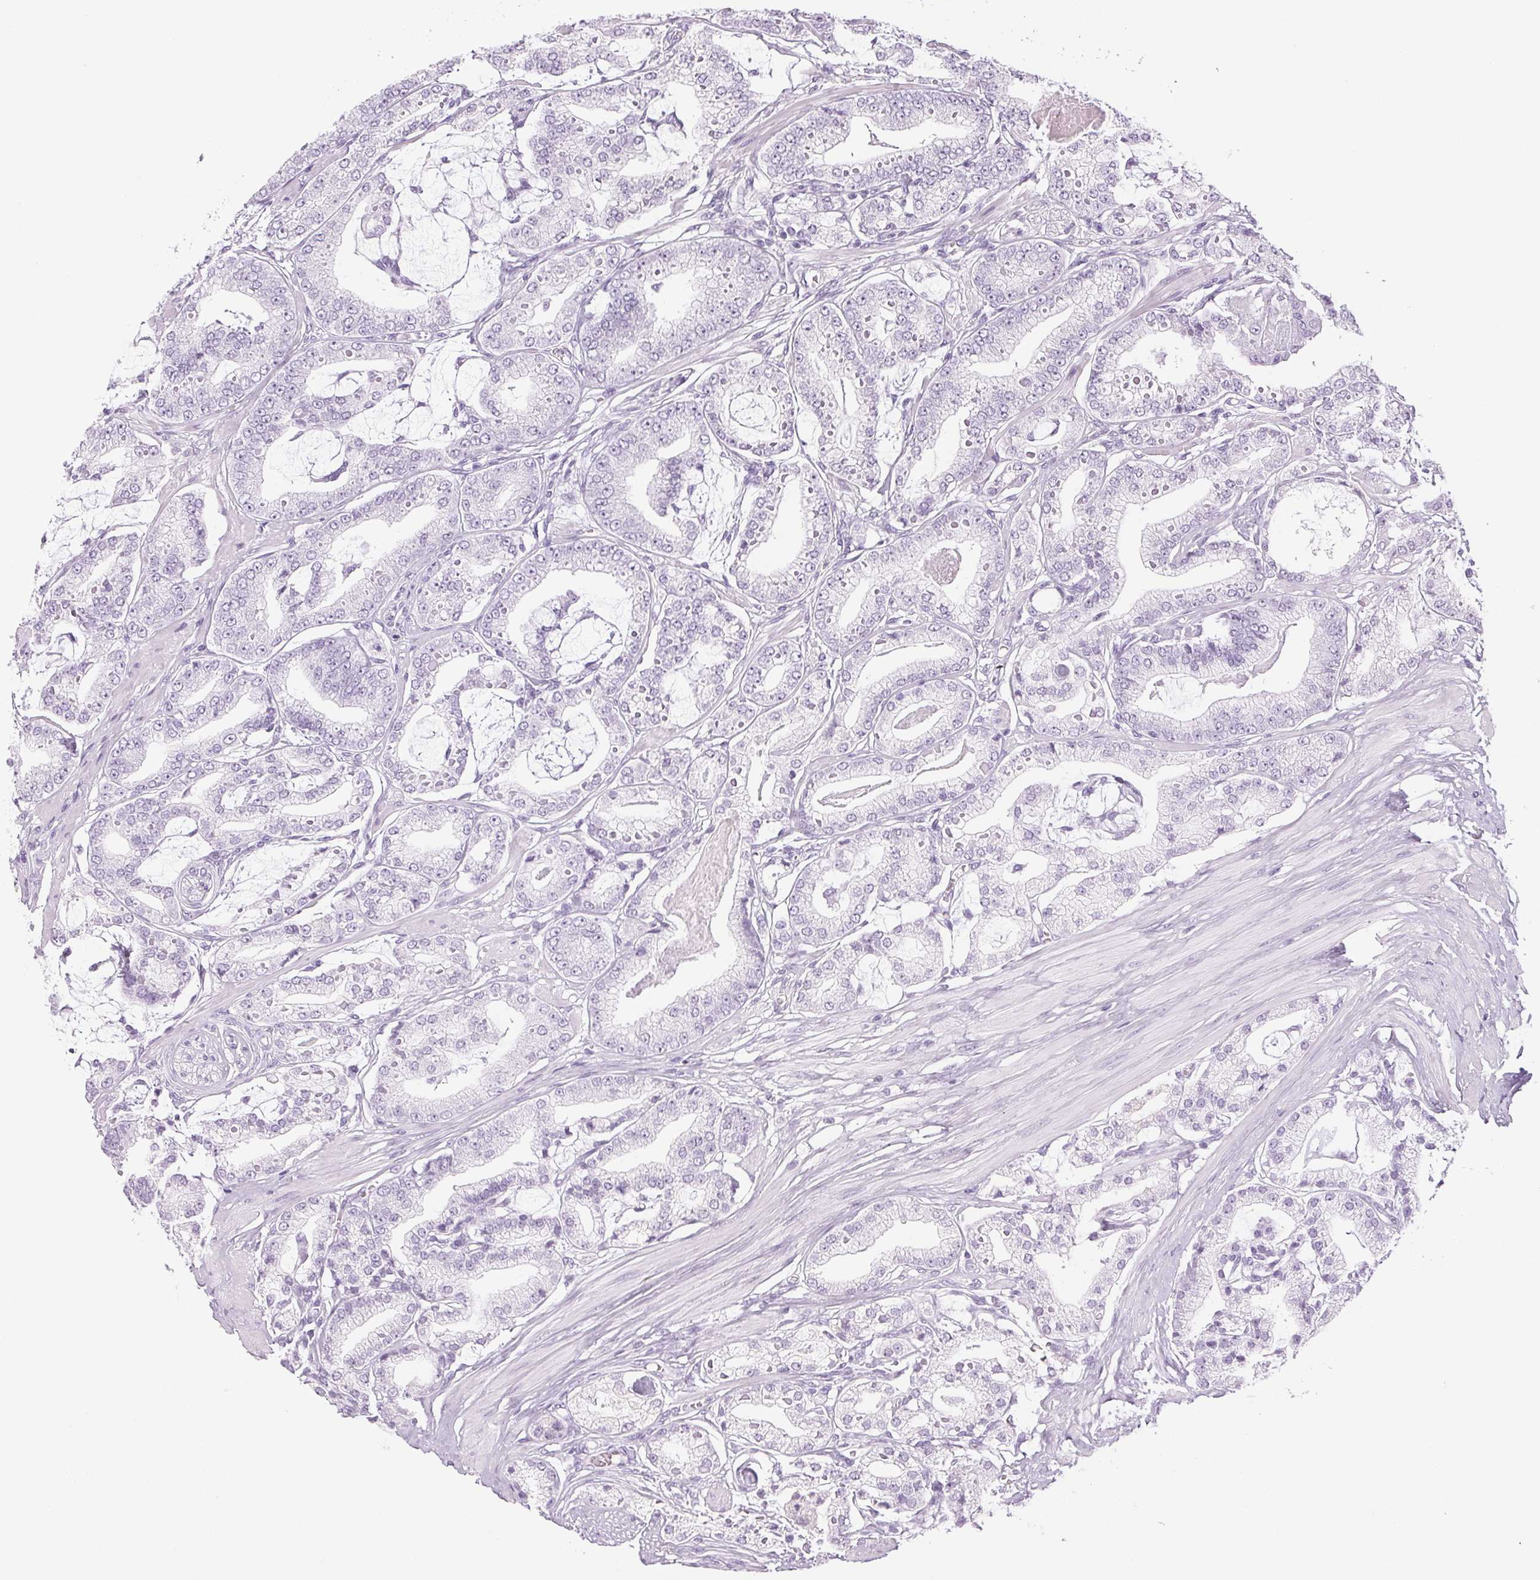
{"staining": {"intensity": "negative", "quantity": "none", "location": "none"}, "tissue": "prostate cancer", "cell_type": "Tumor cells", "image_type": "cancer", "snomed": [{"axis": "morphology", "description": "Adenocarcinoma, High grade"}, {"axis": "topography", "description": "Prostate"}], "caption": "A high-resolution image shows immunohistochemistry (IHC) staining of prostate cancer, which shows no significant staining in tumor cells.", "gene": "LTF", "patient": {"sex": "male", "age": 71}}